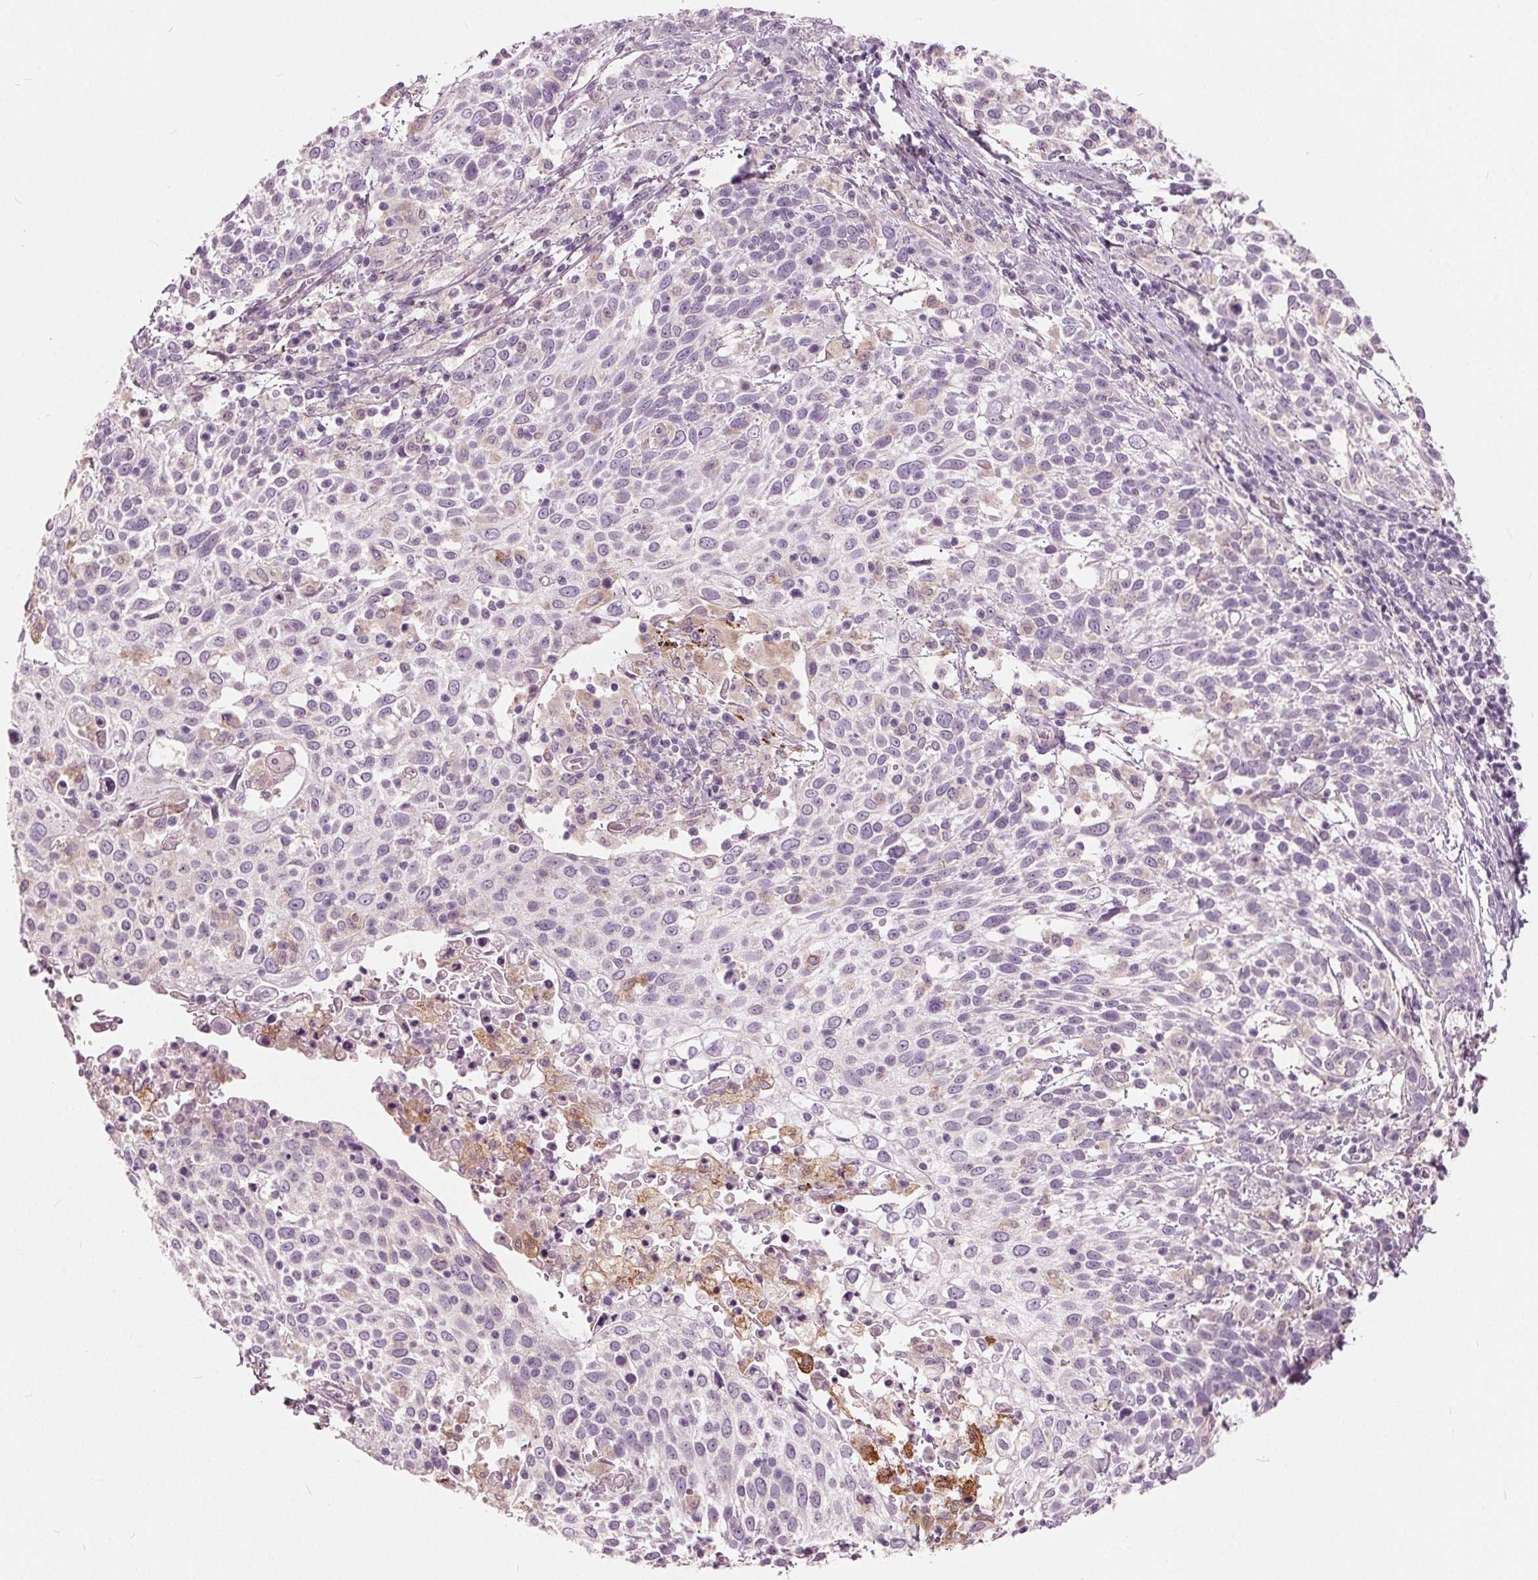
{"staining": {"intensity": "negative", "quantity": "none", "location": "none"}, "tissue": "cervical cancer", "cell_type": "Tumor cells", "image_type": "cancer", "snomed": [{"axis": "morphology", "description": "Squamous cell carcinoma, NOS"}, {"axis": "topography", "description": "Cervix"}], "caption": "DAB (3,3'-diaminobenzidine) immunohistochemical staining of human squamous cell carcinoma (cervical) reveals no significant expression in tumor cells. Nuclei are stained in blue.", "gene": "LHFPL7", "patient": {"sex": "female", "age": 61}}